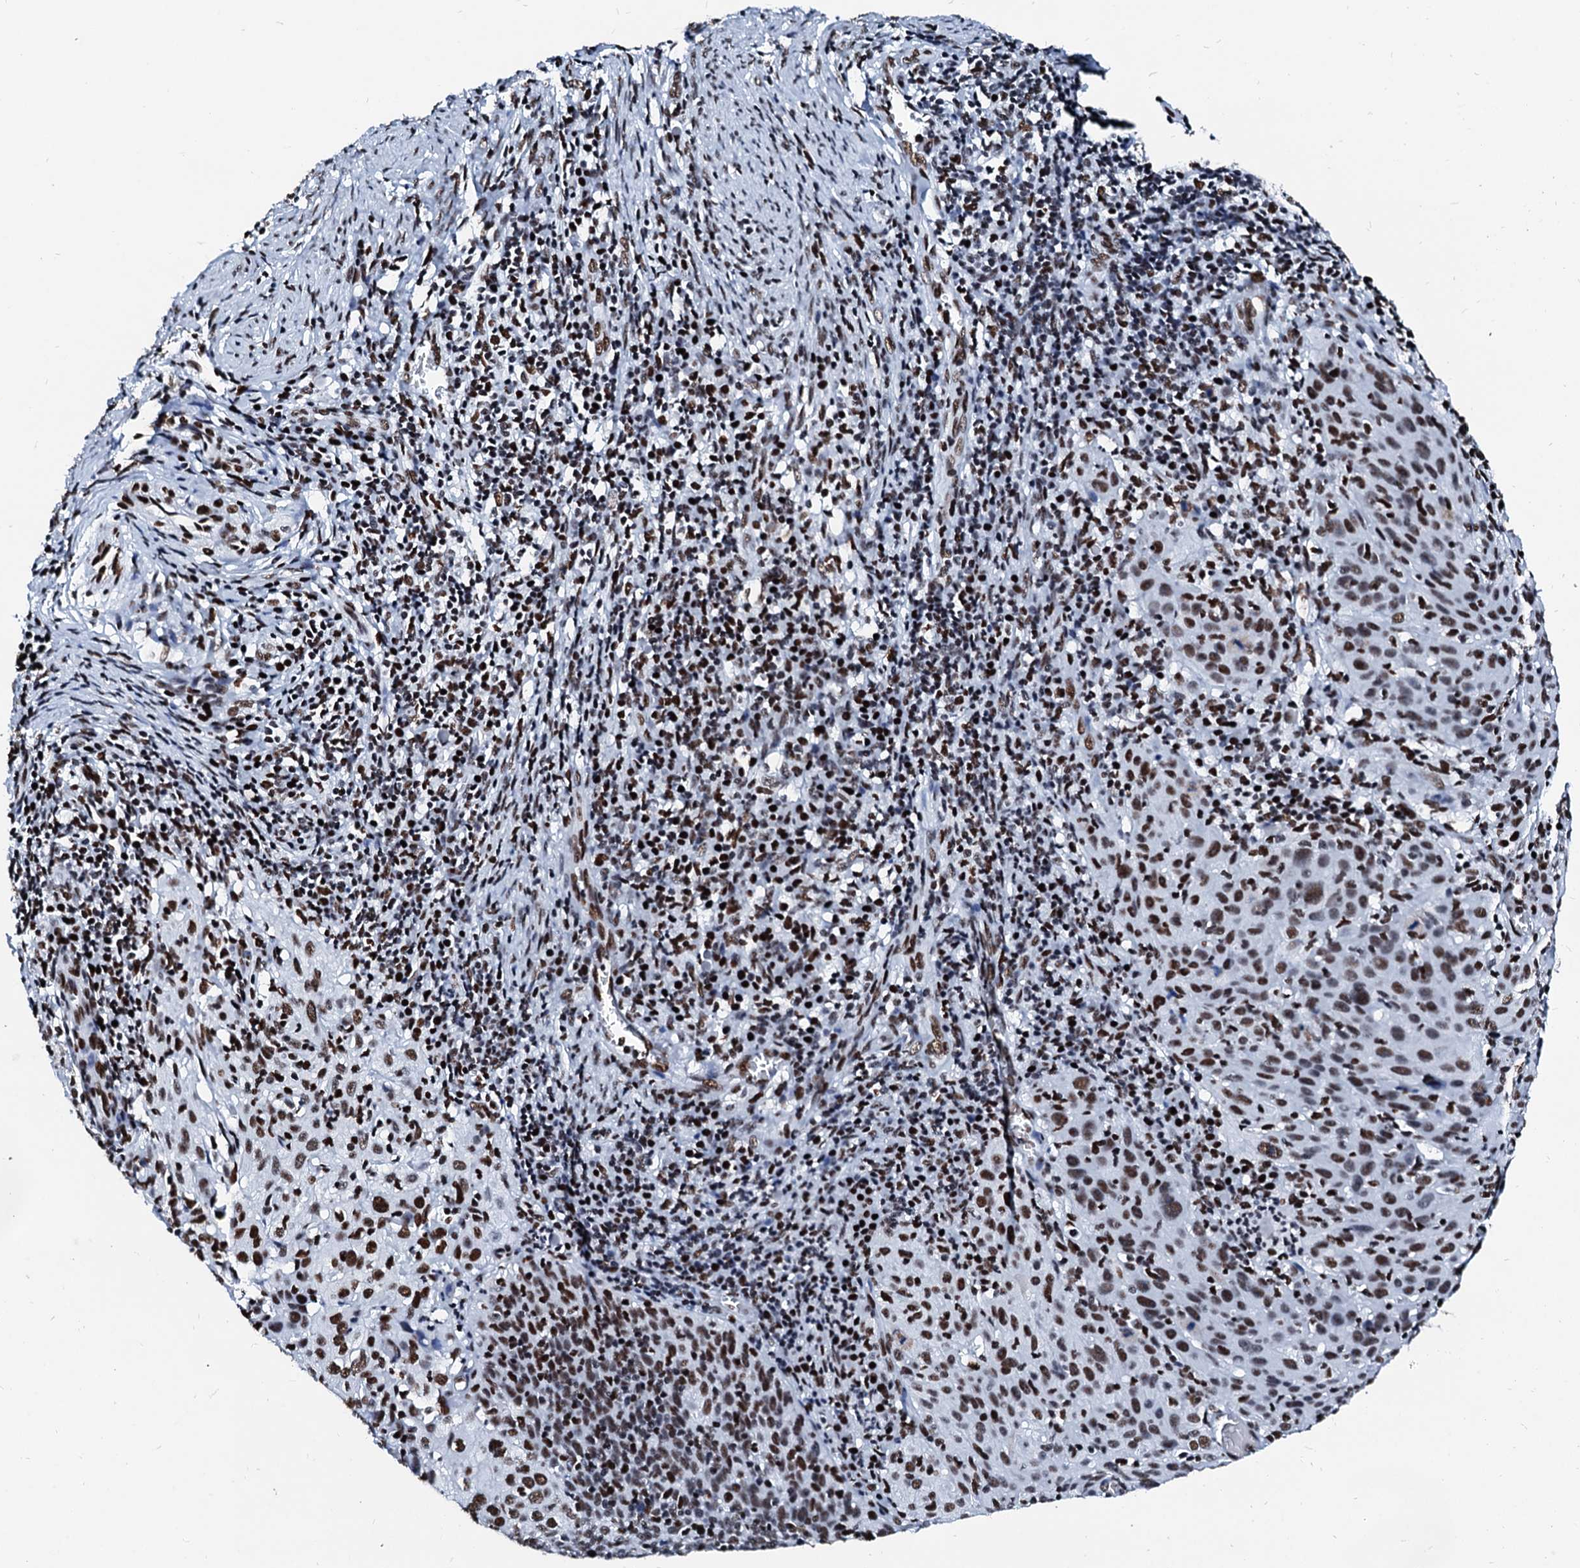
{"staining": {"intensity": "moderate", "quantity": ">75%", "location": "nuclear"}, "tissue": "cervical cancer", "cell_type": "Tumor cells", "image_type": "cancer", "snomed": [{"axis": "morphology", "description": "Squamous cell carcinoma, NOS"}, {"axis": "topography", "description": "Cervix"}], "caption": "Moderate nuclear staining is seen in about >75% of tumor cells in cervical cancer.", "gene": "RALY", "patient": {"sex": "female", "age": 50}}